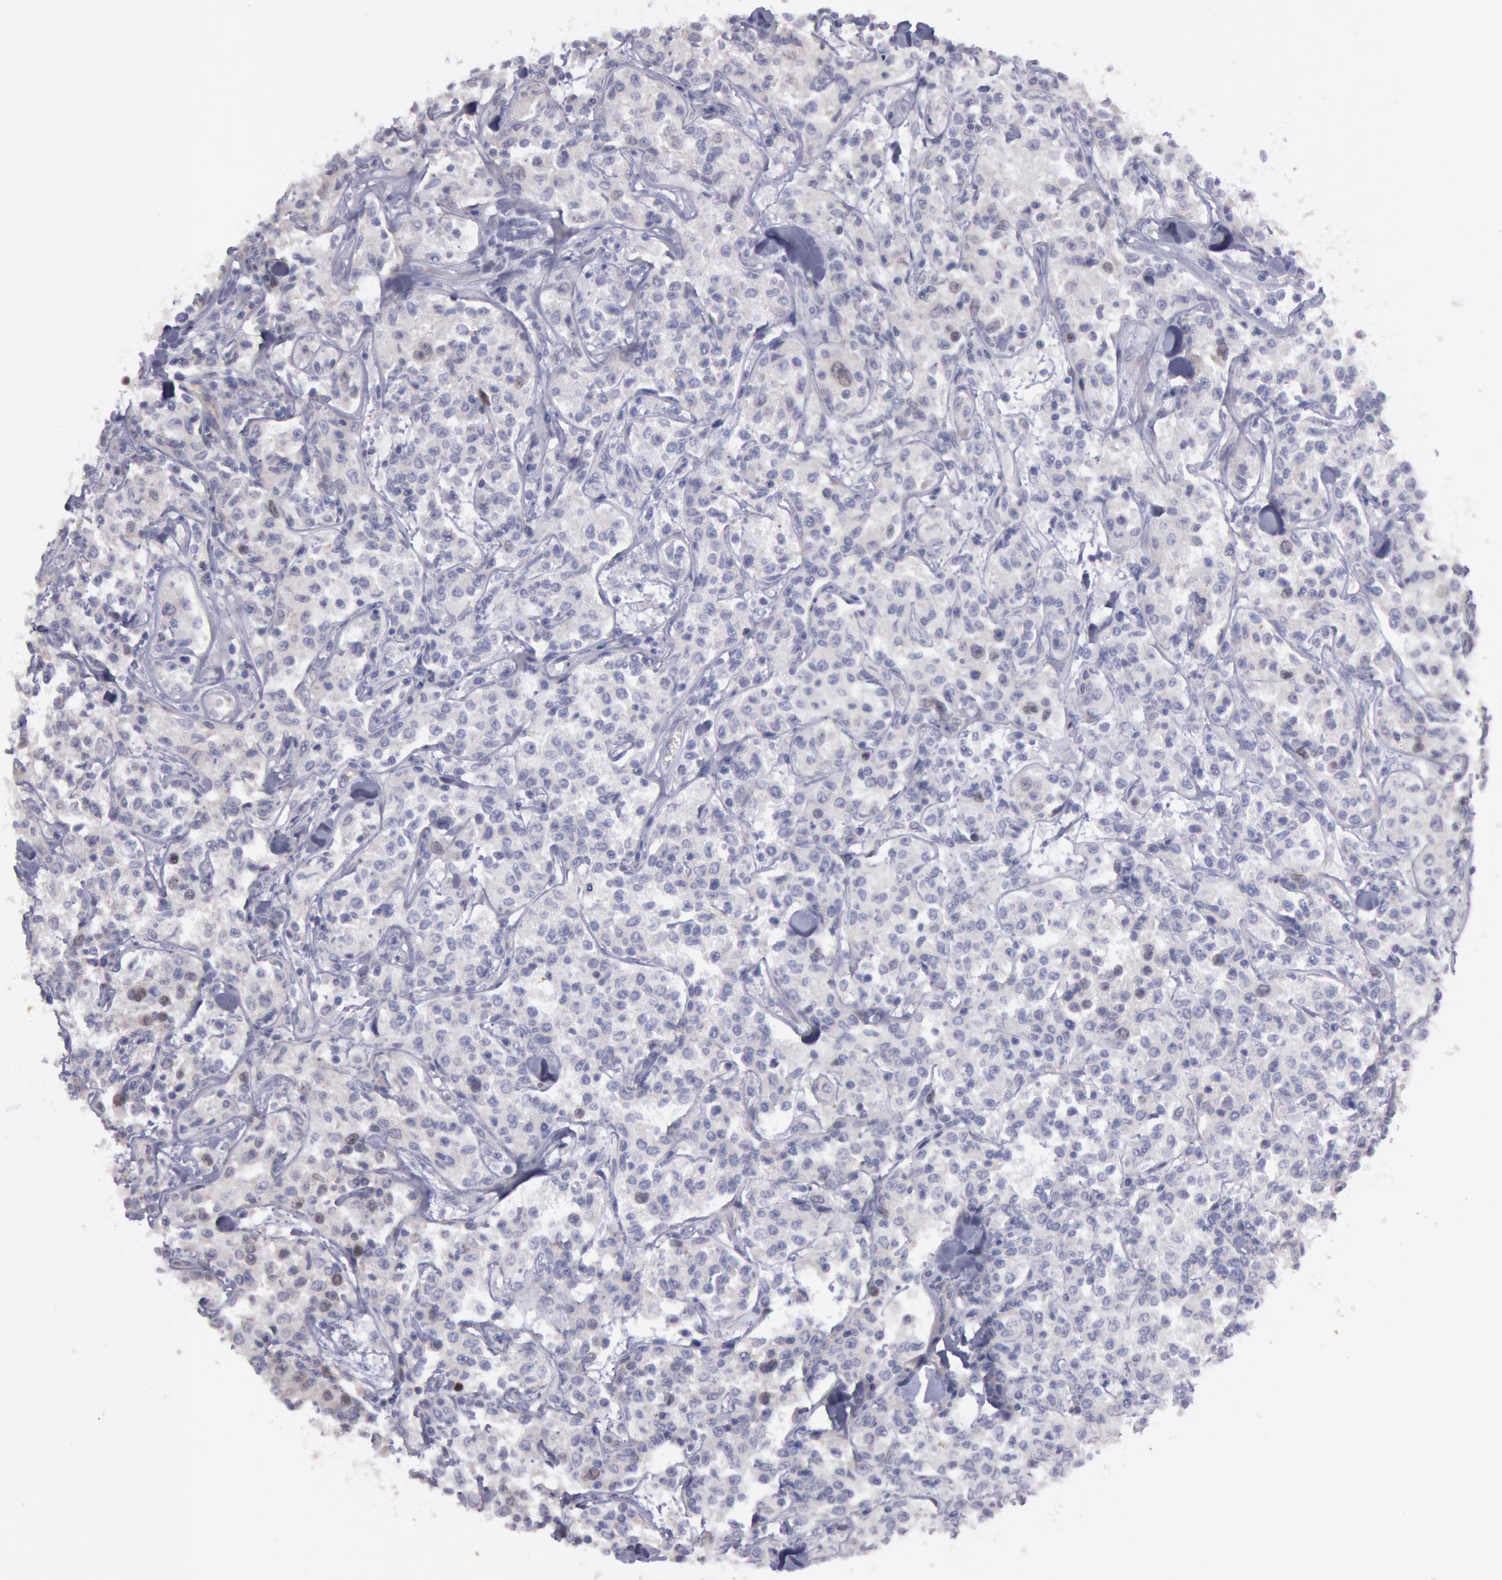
{"staining": {"intensity": "negative", "quantity": "none", "location": "none"}, "tissue": "lymphoma", "cell_type": "Tumor cells", "image_type": "cancer", "snomed": [{"axis": "morphology", "description": "Malignant lymphoma, non-Hodgkin's type, Low grade"}, {"axis": "topography", "description": "Small intestine"}], "caption": "This is an IHC photomicrograph of human lymphoma. There is no staining in tumor cells.", "gene": "AMOTL1", "patient": {"sex": "female", "age": 59}}